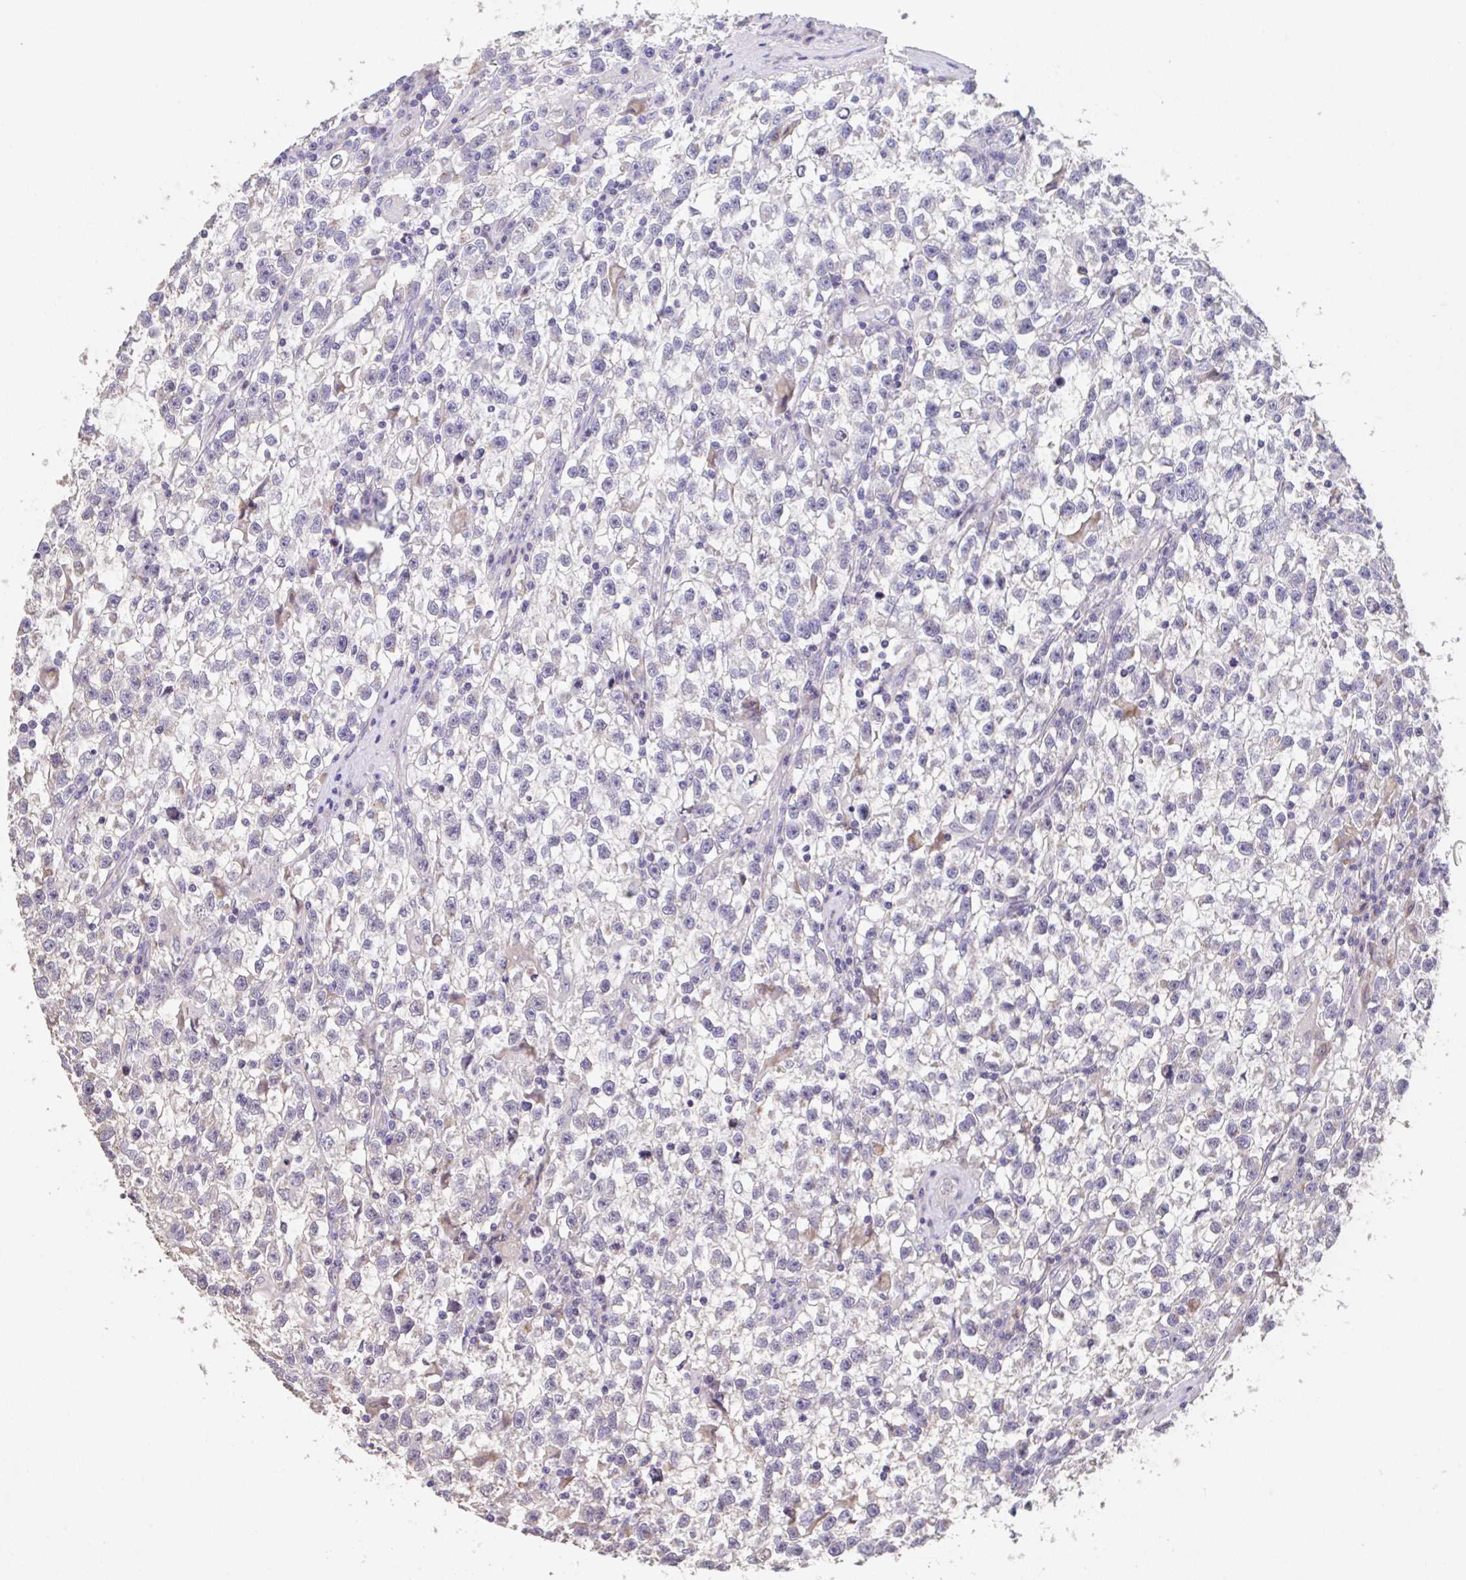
{"staining": {"intensity": "negative", "quantity": "none", "location": "none"}, "tissue": "testis cancer", "cell_type": "Tumor cells", "image_type": "cancer", "snomed": [{"axis": "morphology", "description": "Seminoma, NOS"}, {"axis": "topography", "description": "Testis"}], "caption": "This is an immunohistochemistry (IHC) photomicrograph of testis seminoma. There is no expression in tumor cells.", "gene": "RUNDC3B", "patient": {"sex": "male", "age": 31}}